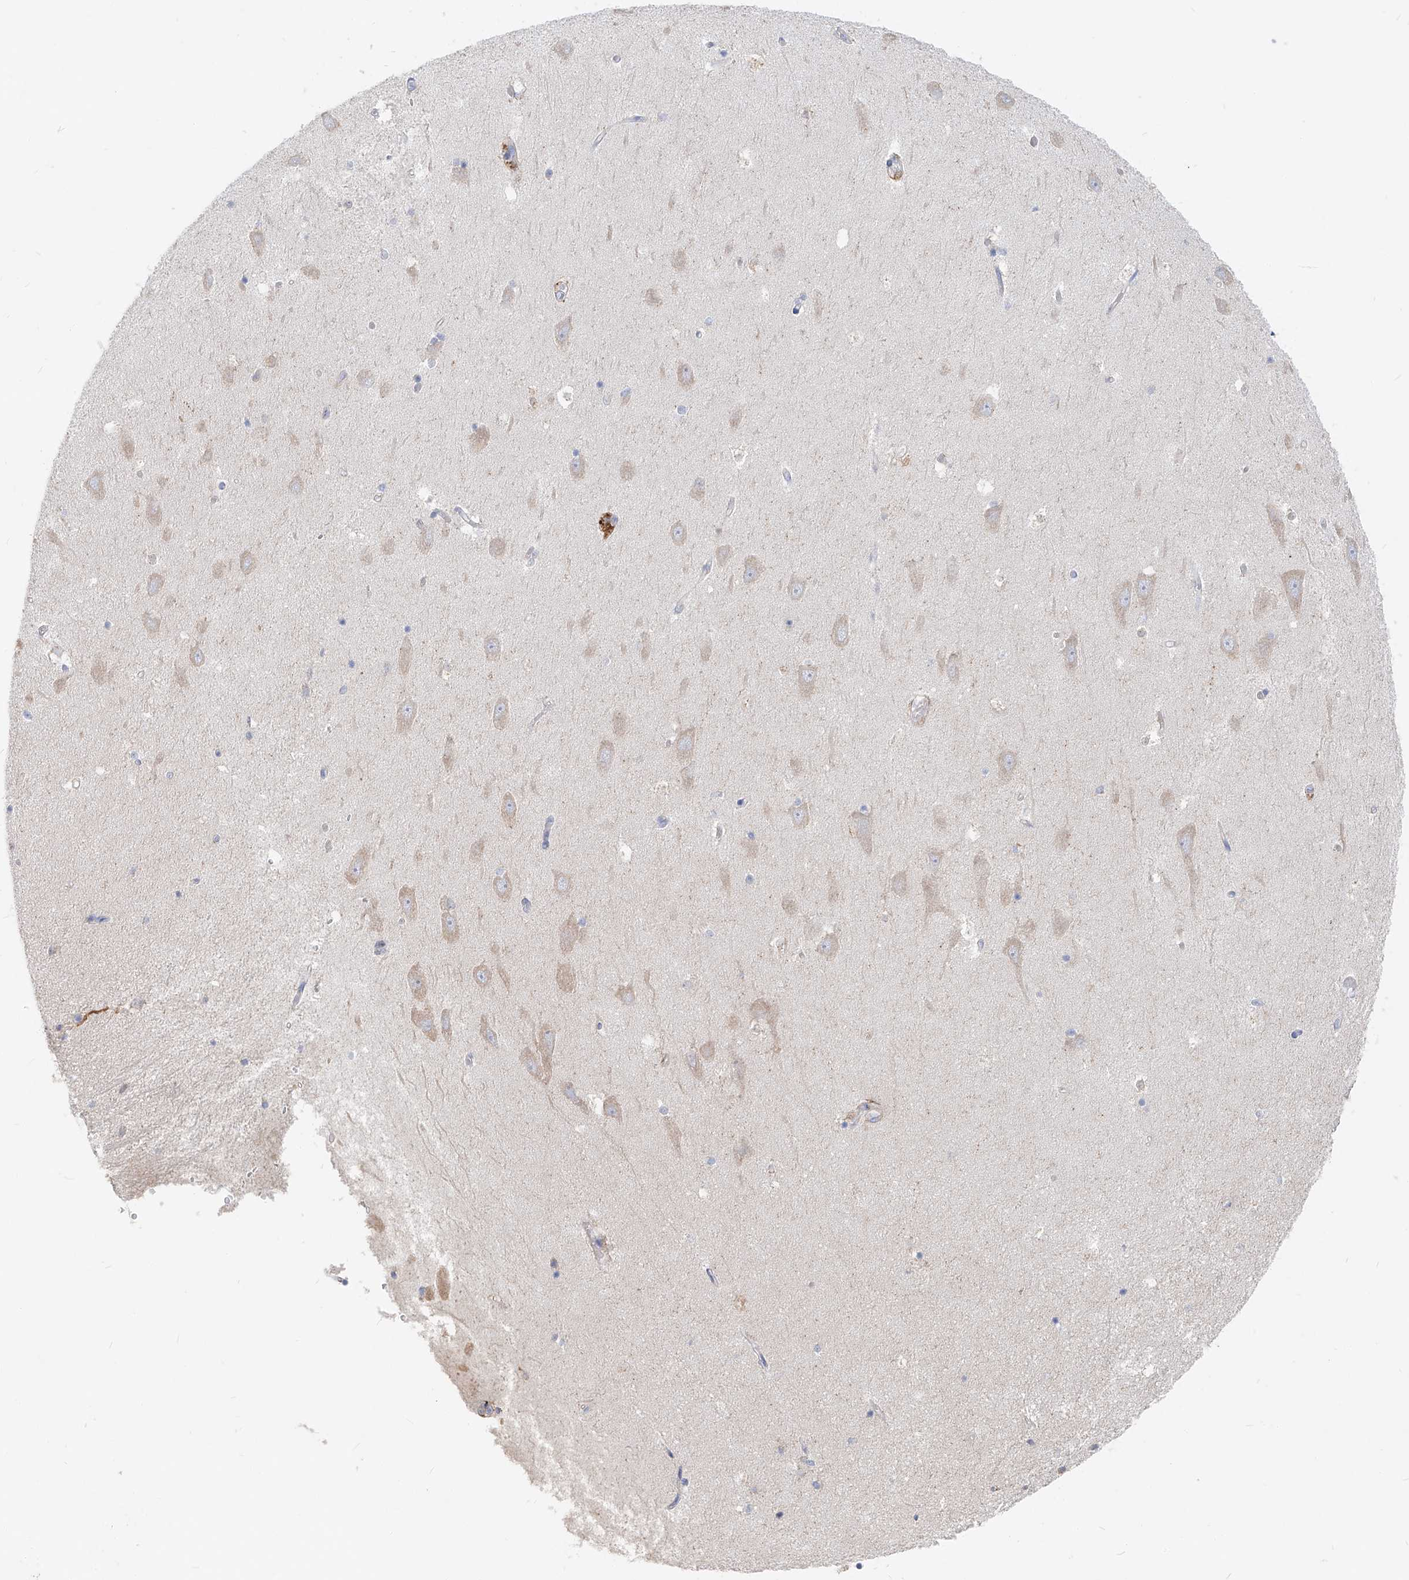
{"staining": {"intensity": "negative", "quantity": "none", "location": "none"}, "tissue": "hippocampus", "cell_type": "Glial cells", "image_type": "normal", "snomed": [{"axis": "morphology", "description": "Normal tissue, NOS"}, {"axis": "topography", "description": "Hippocampus"}], "caption": "DAB (3,3'-diaminobenzidine) immunohistochemical staining of unremarkable hippocampus exhibits no significant positivity in glial cells.", "gene": "UFL1", "patient": {"sex": "male", "age": 45}}